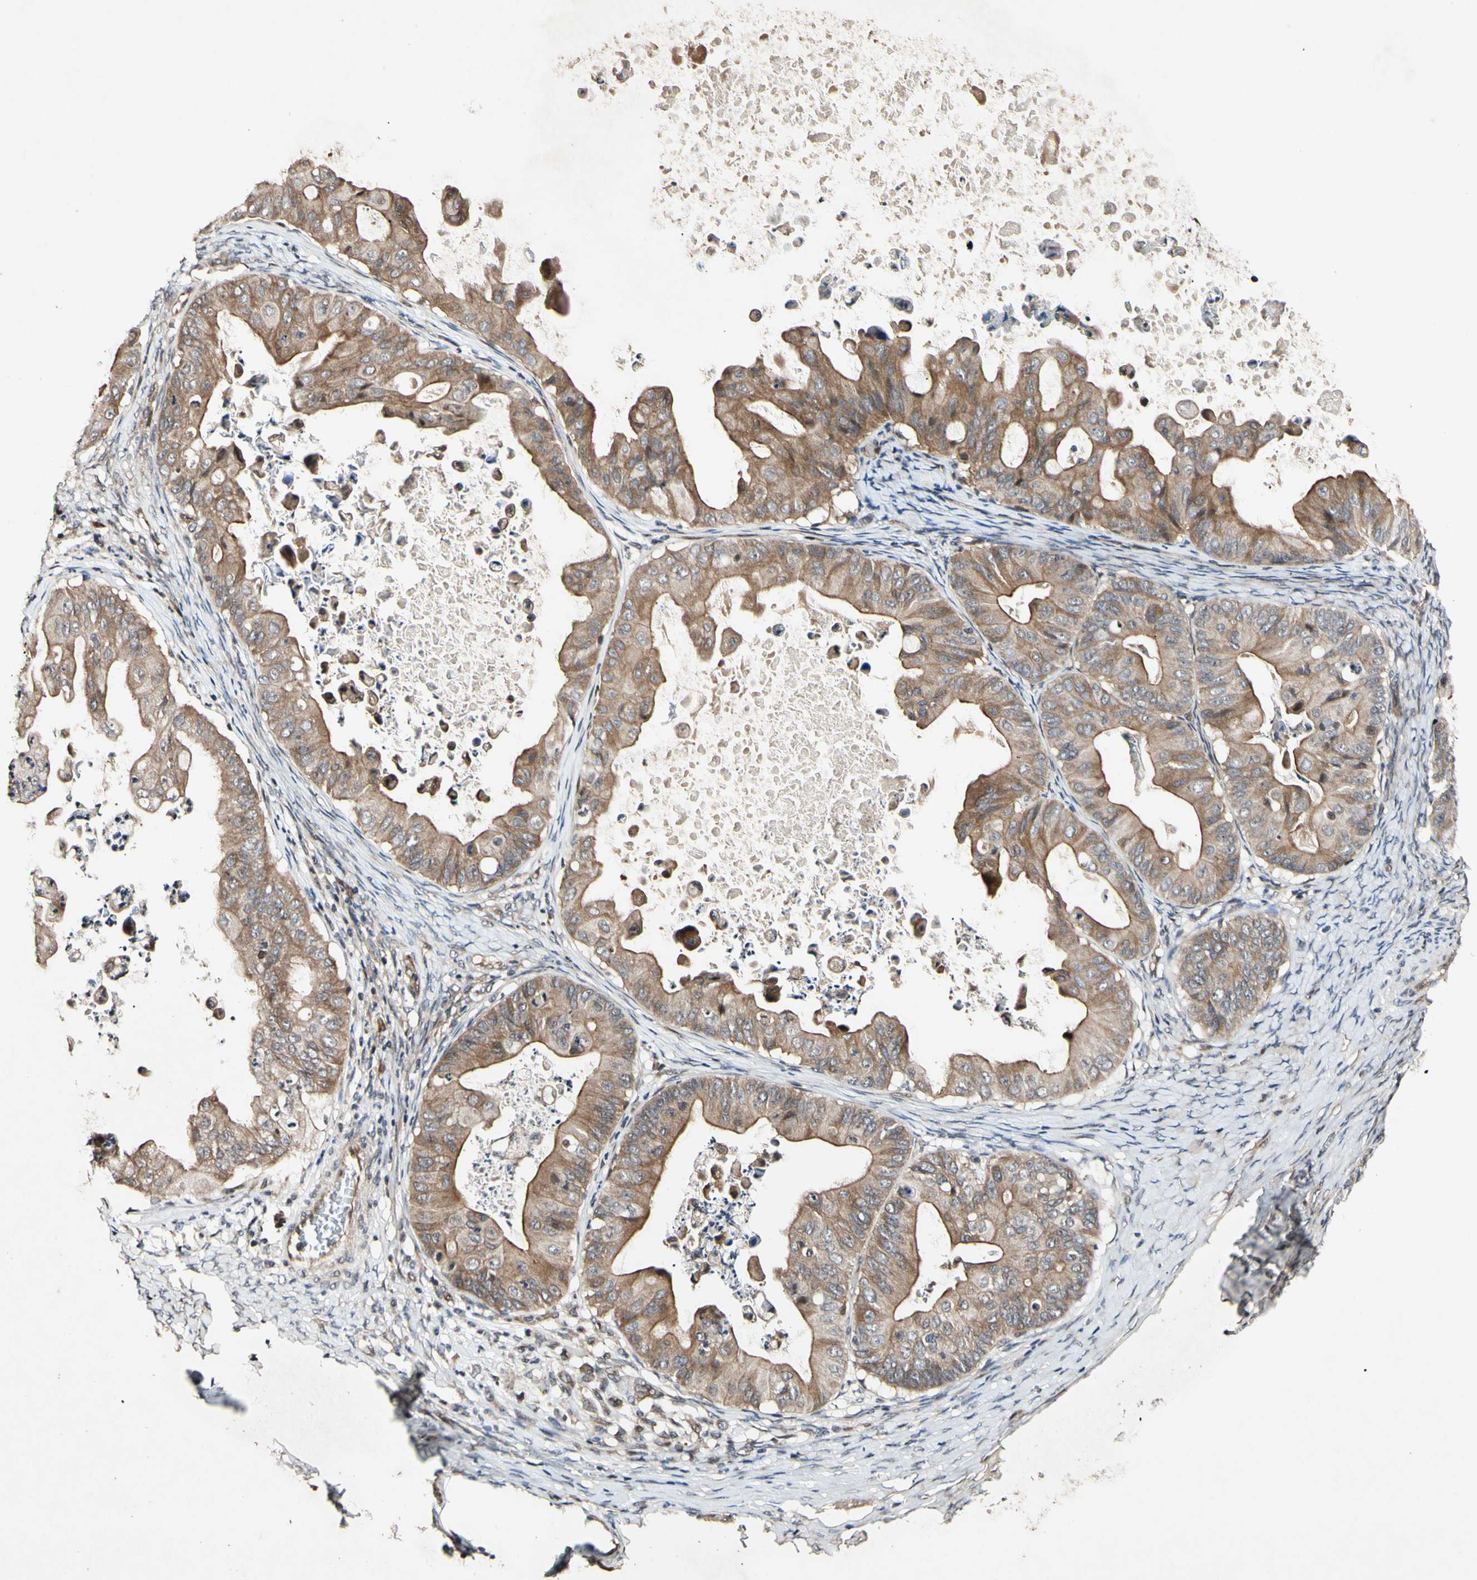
{"staining": {"intensity": "moderate", "quantity": ">75%", "location": "cytoplasmic/membranous"}, "tissue": "ovarian cancer", "cell_type": "Tumor cells", "image_type": "cancer", "snomed": [{"axis": "morphology", "description": "Cystadenocarcinoma, mucinous, NOS"}, {"axis": "topography", "description": "Ovary"}], "caption": "A brown stain shows moderate cytoplasmic/membranous expression of a protein in human ovarian cancer (mucinous cystadenocarcinoma) tumor cells.", "gene": "CSNK1E", "patient": {"sex": "female", "age": 37}}